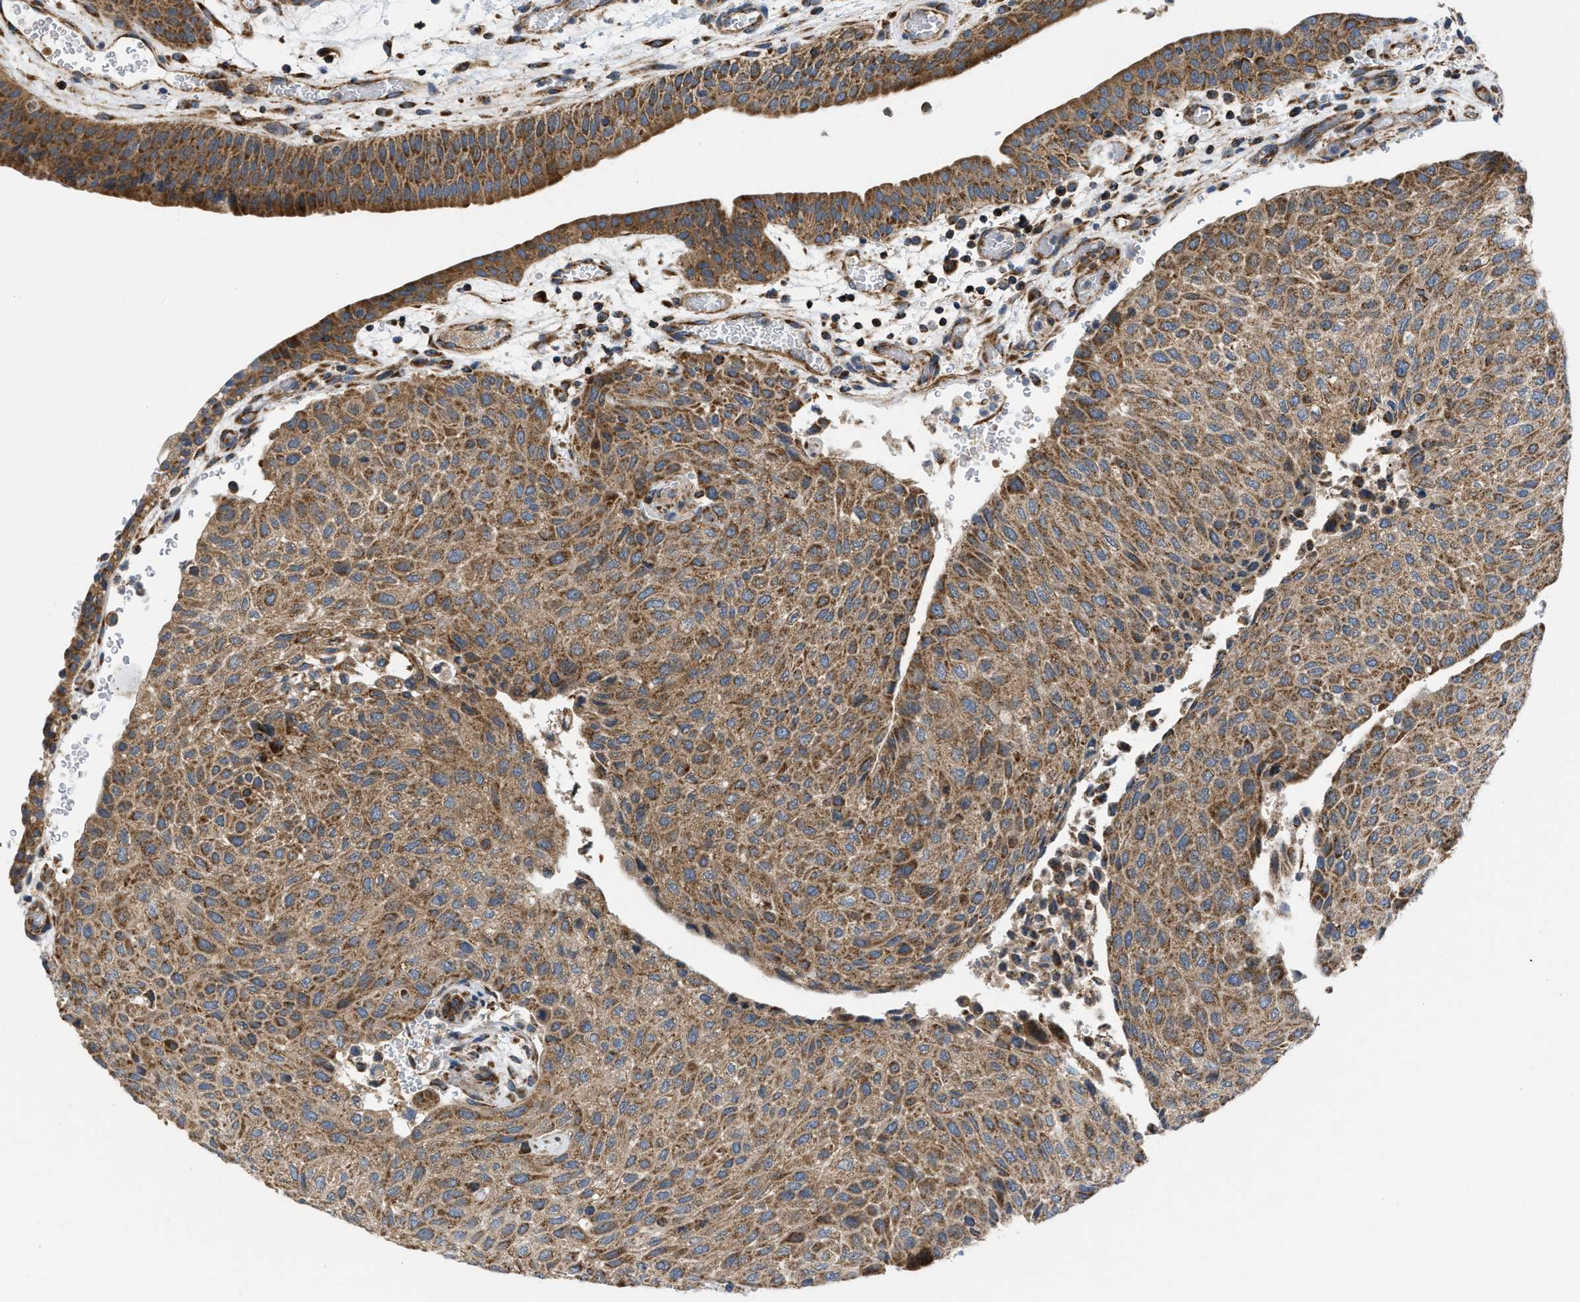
{"staining": {"intensity": "moderate", "quantity": ">75%", "location": "cytoplasmic/membranous"}, "tissue": "urothelial cancer", "cell_type": "Tumor cells", "image_type": "cancer", "snomed": [{"axis": "morphology", "description": "Urothelial carcinoma, Low grade"}, {"axis": "morphology", "description": "Urothelial carcinoma, High grade"}, {"axis": "topography", "description": "Urinary bladder"}], "caption": "Urothelial carcinoma (high-grade) stained with a protein marker displays moderate staining in tumor cells.", "gene": "OPTN", "patient": {"sex": "male", "age": 35}}